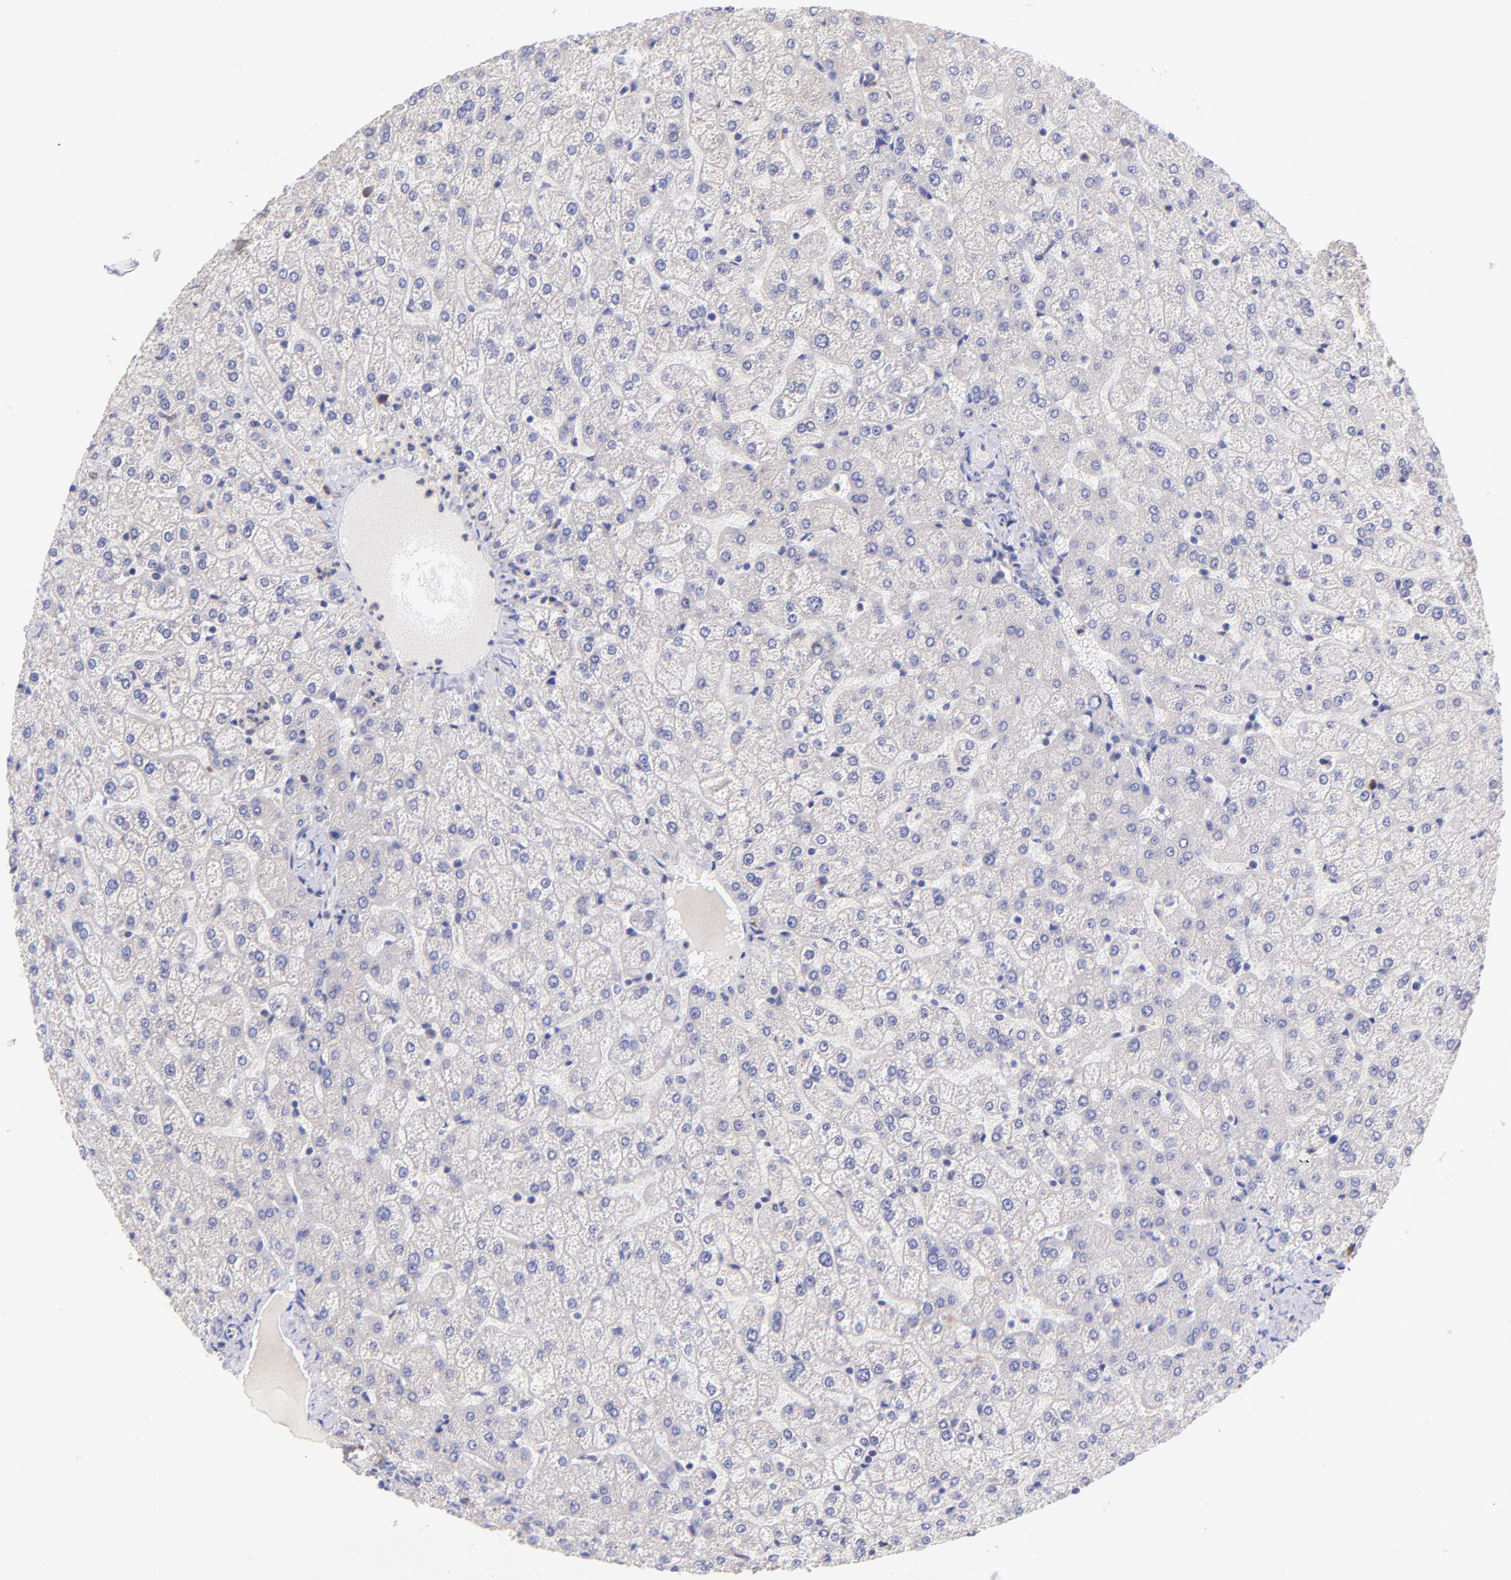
{"staining": {"intensity": "negative", "quantity": "none", "location": "none"}, "tissue": "liver", "cell_type": "Cholangiocytes", "image_type": "normal", "snomed": [{"axis": "morphology", "description": "Normal tissue, NOS"}, {"axis": "topography", "description": "Liver"}], "caption": "This is an immunohistochemistry (IHC) image of benign liver. There is no positivity in cholangiocytes.", "gene": "PREX1", "patient": {"sex": "female", "age": 32}}